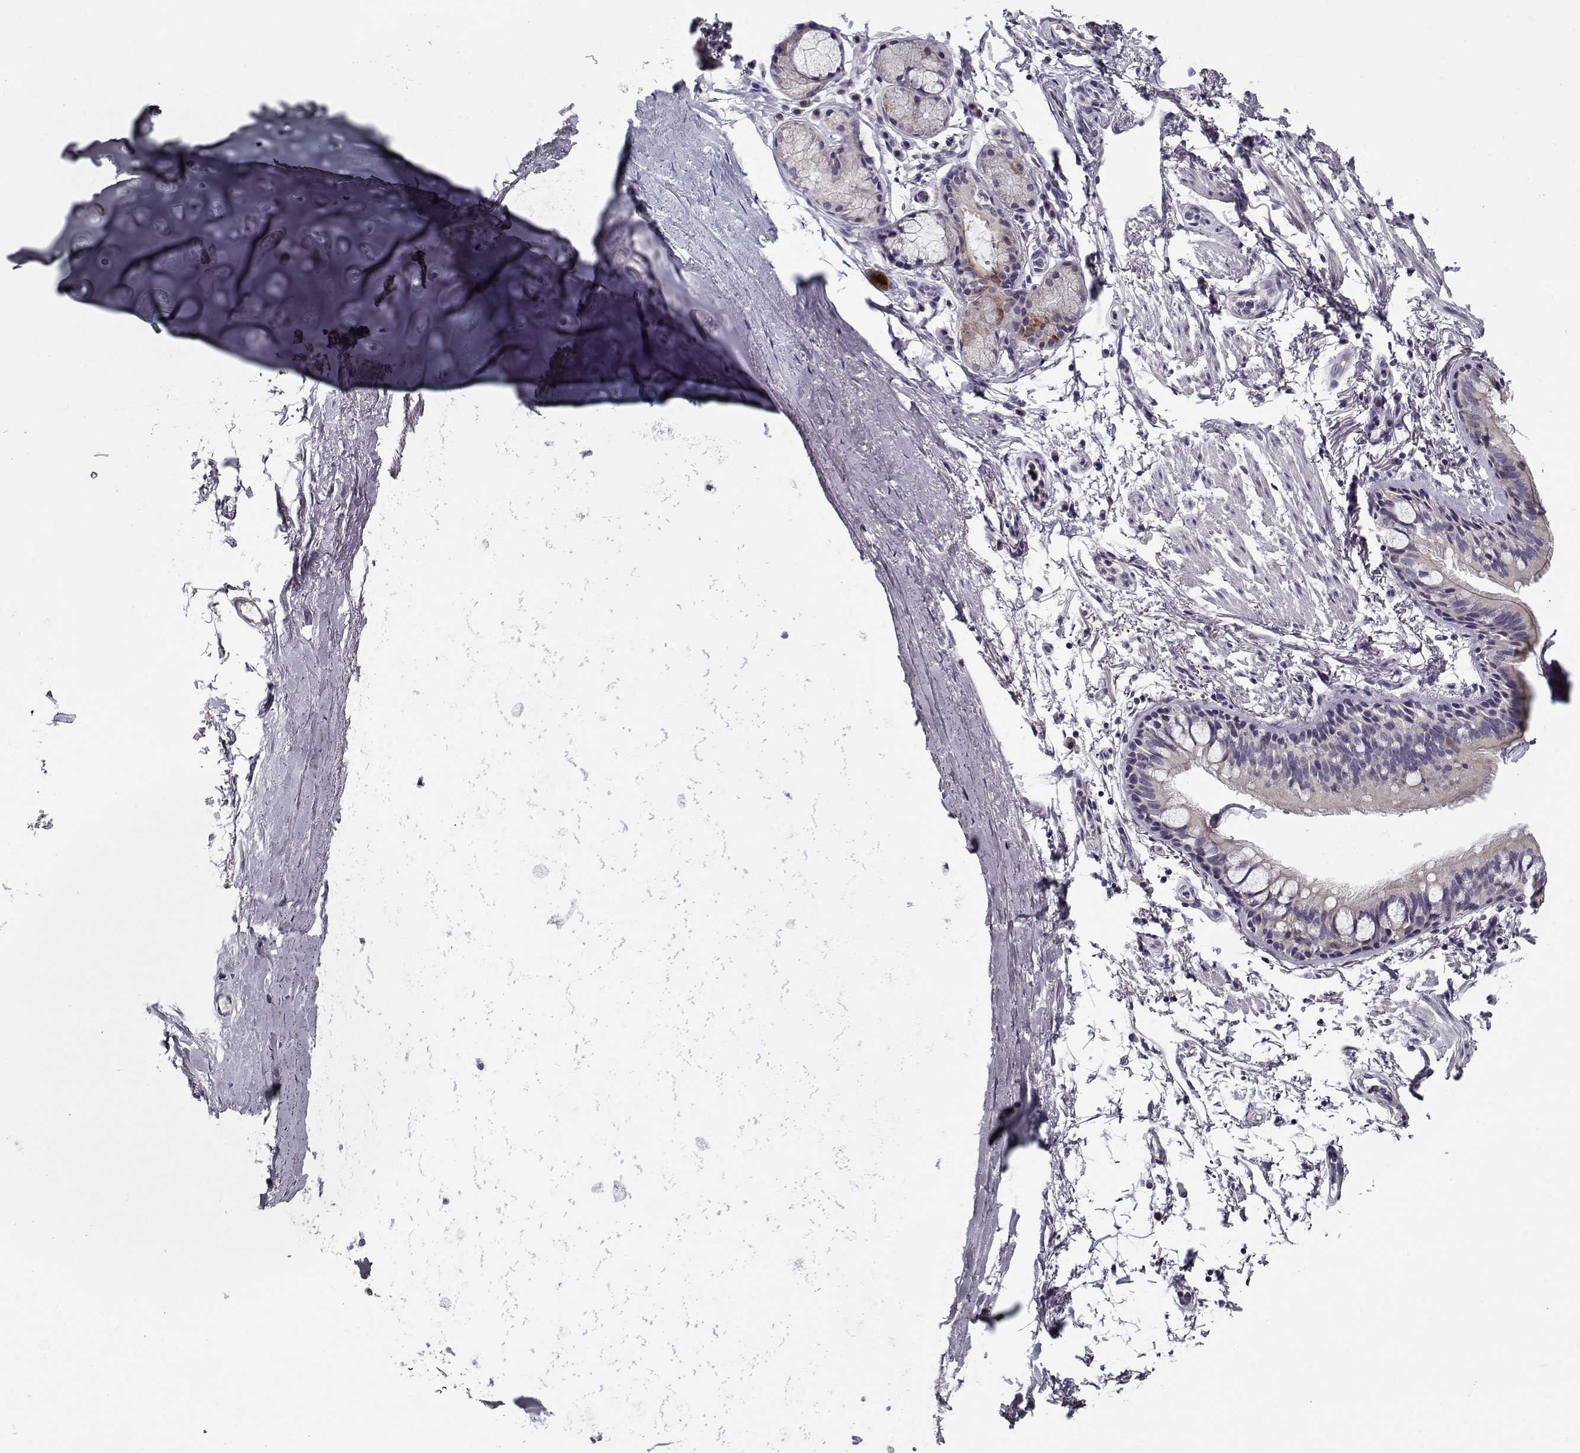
{"staining": {"intensity": "weak", "quantity": "<25%", "location": "cytoplasmic/membranous"}, "tissue": "bronchus", "cell_type": "Respiratory epithelial cells", "image_type": "normal", "snomed": [{"axis": "morphology", "description": "Normal tissue, NOS"}, {"axis": "topography", "description": "Lymph node"}, {"axis": "topography", "description": "Bronchus"}], "caption": "An image of bronchus stained for a protein exhibits no brown staining in respiratory epithelial cells.", "gene": "DDX25", "patient": {"sex": "female", "age": 70}}